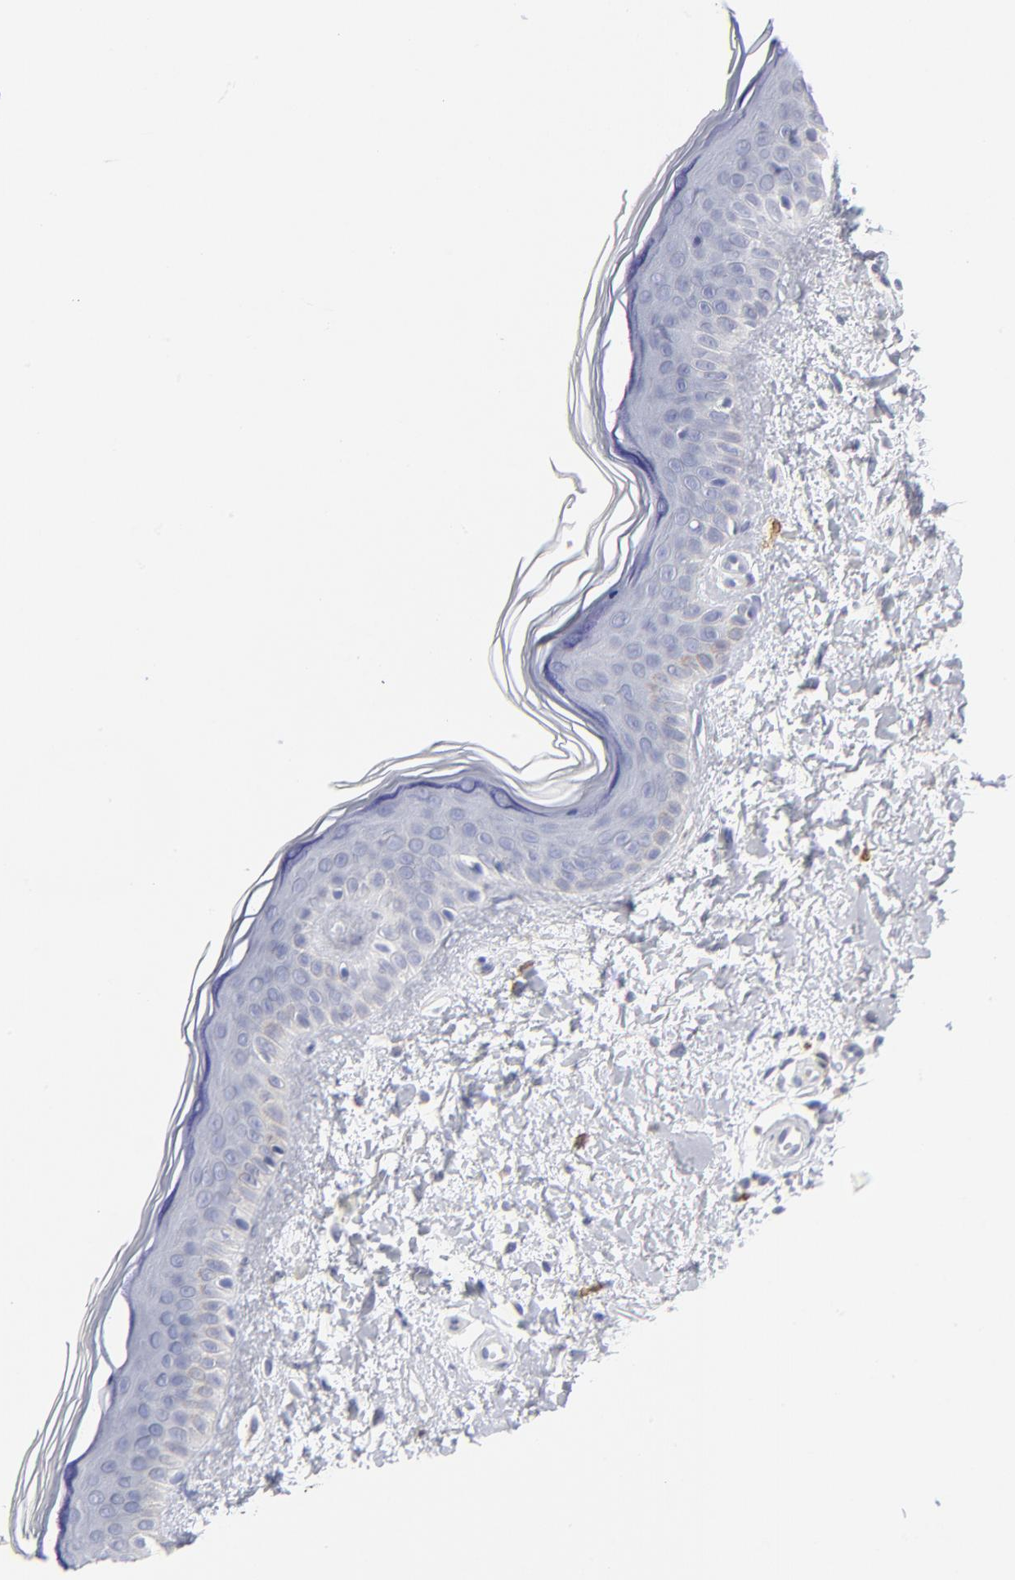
{"staining": {"intensity": "negative", "quantity": "none", "location": "none"}, "tissue": "skin", "cell_type": "Fibroblasts", "image_type": "normal", "snomed": [{"axis": "morphology", "description": "Normal tissue, NOS"}, {"axis": "topography", "description": "Skin"}], "caption": "Immunohistochemistry of normal skin exhibits no expression in fibroblasts. (IHC, brightfield microscopy, high magnification).", "gene": "LAT2", "patient": {"sex": "female", "age": 19}}